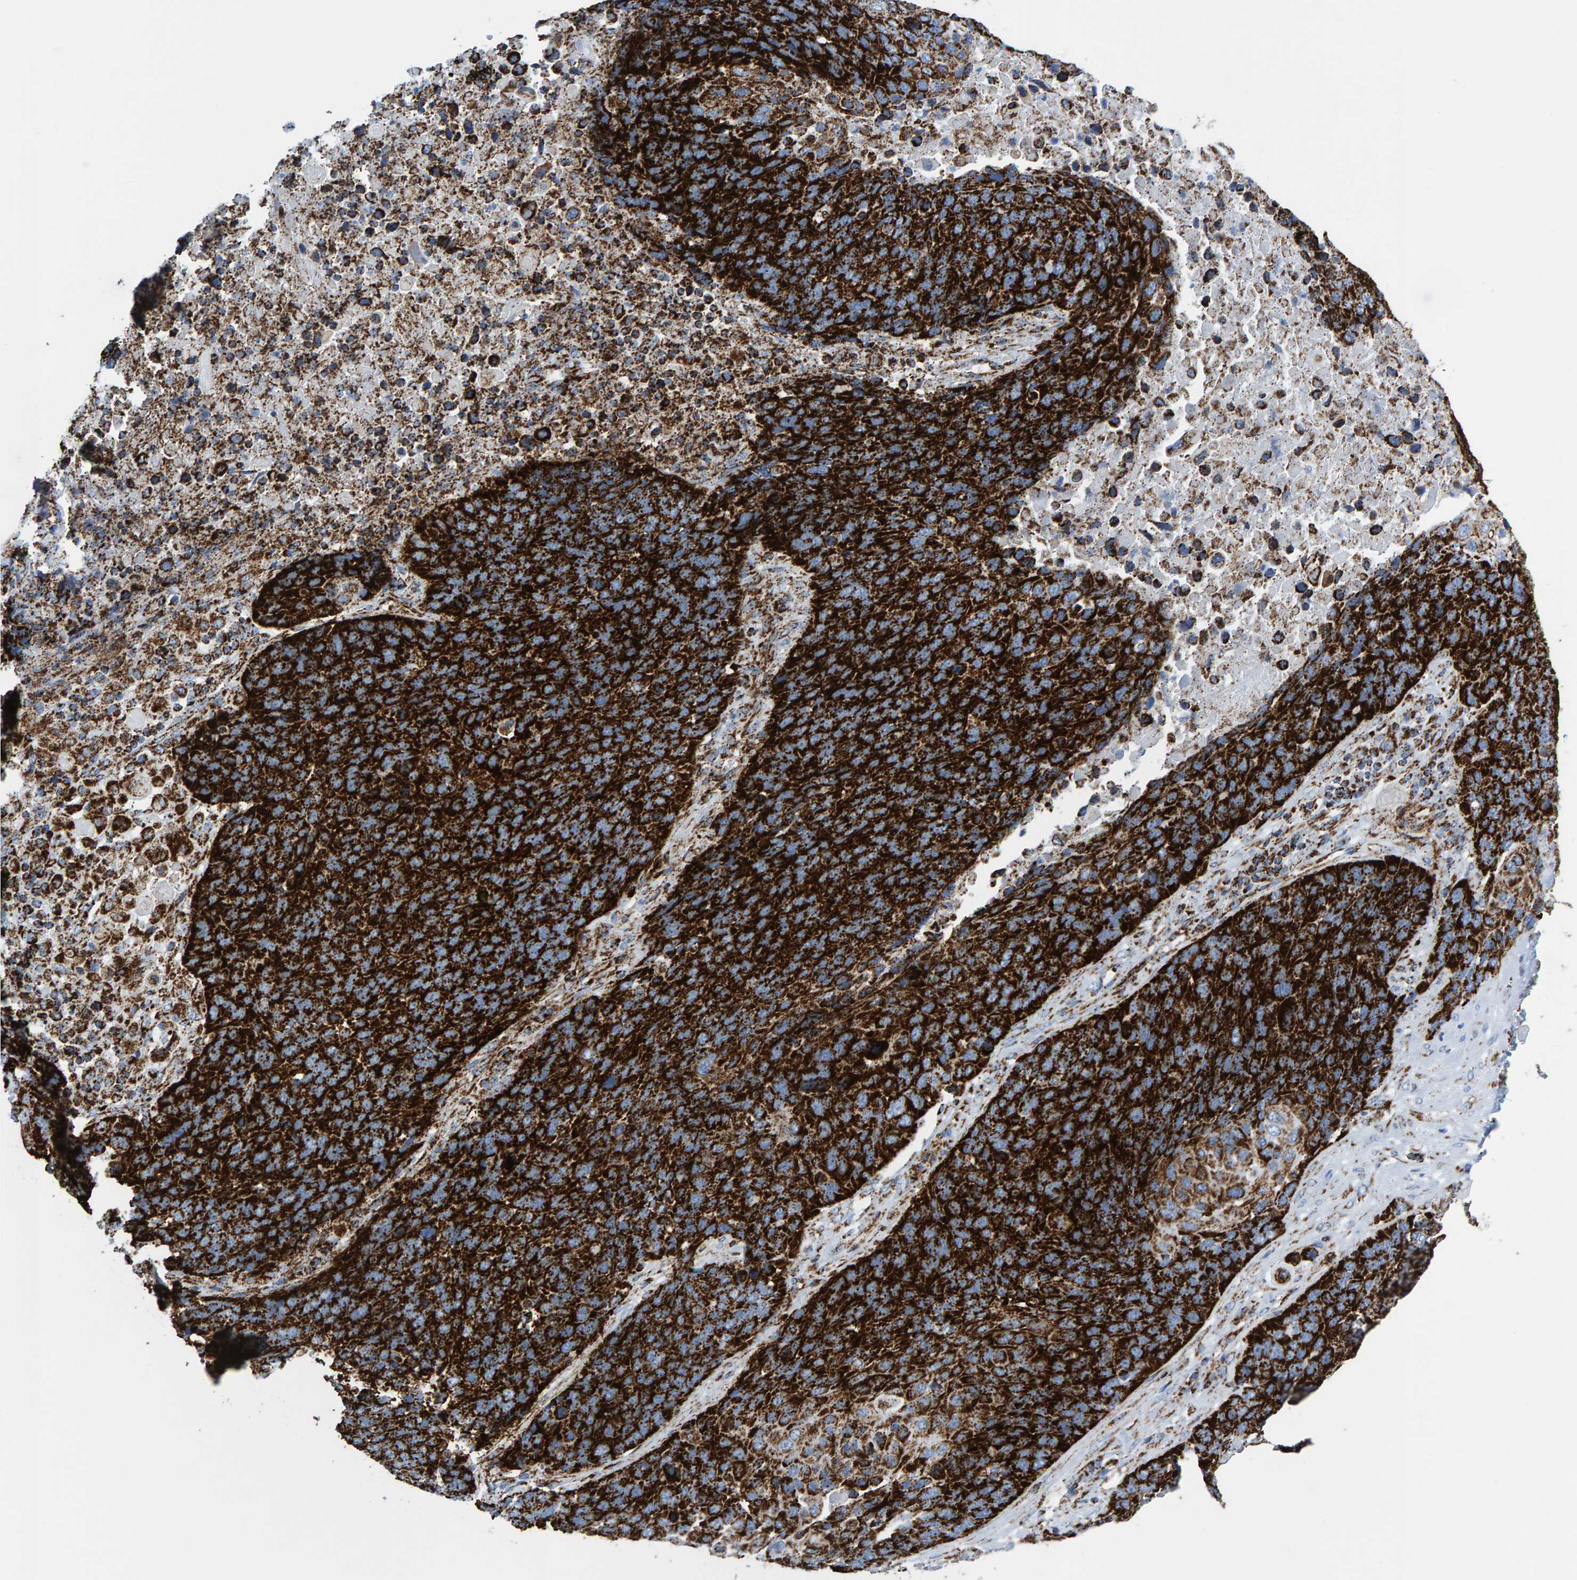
{"staining": {"intensity": "strong", "quantity": ">75%", "location": "cytoplasmic/membranous"}, "tissue": "lung cancer", "cell_type": "Tumor cells", "image_type": "cancer", "snomed": [{"axis": "morphology", "description": "Squamous cell carcinoma, NOS"}, {"axis": "topography", "description": "Lung"}], "caption": "Squamous cell carcinoma (lung) stained with DAB (3,3'-diaminobenzidine) IHC demonstrates high levels of strong cytoplasmic/membranous positivity in about >75% of tumor cells.", "gene": "ENSG00000262660", "patient": {"sex": "male", "age": 66}}